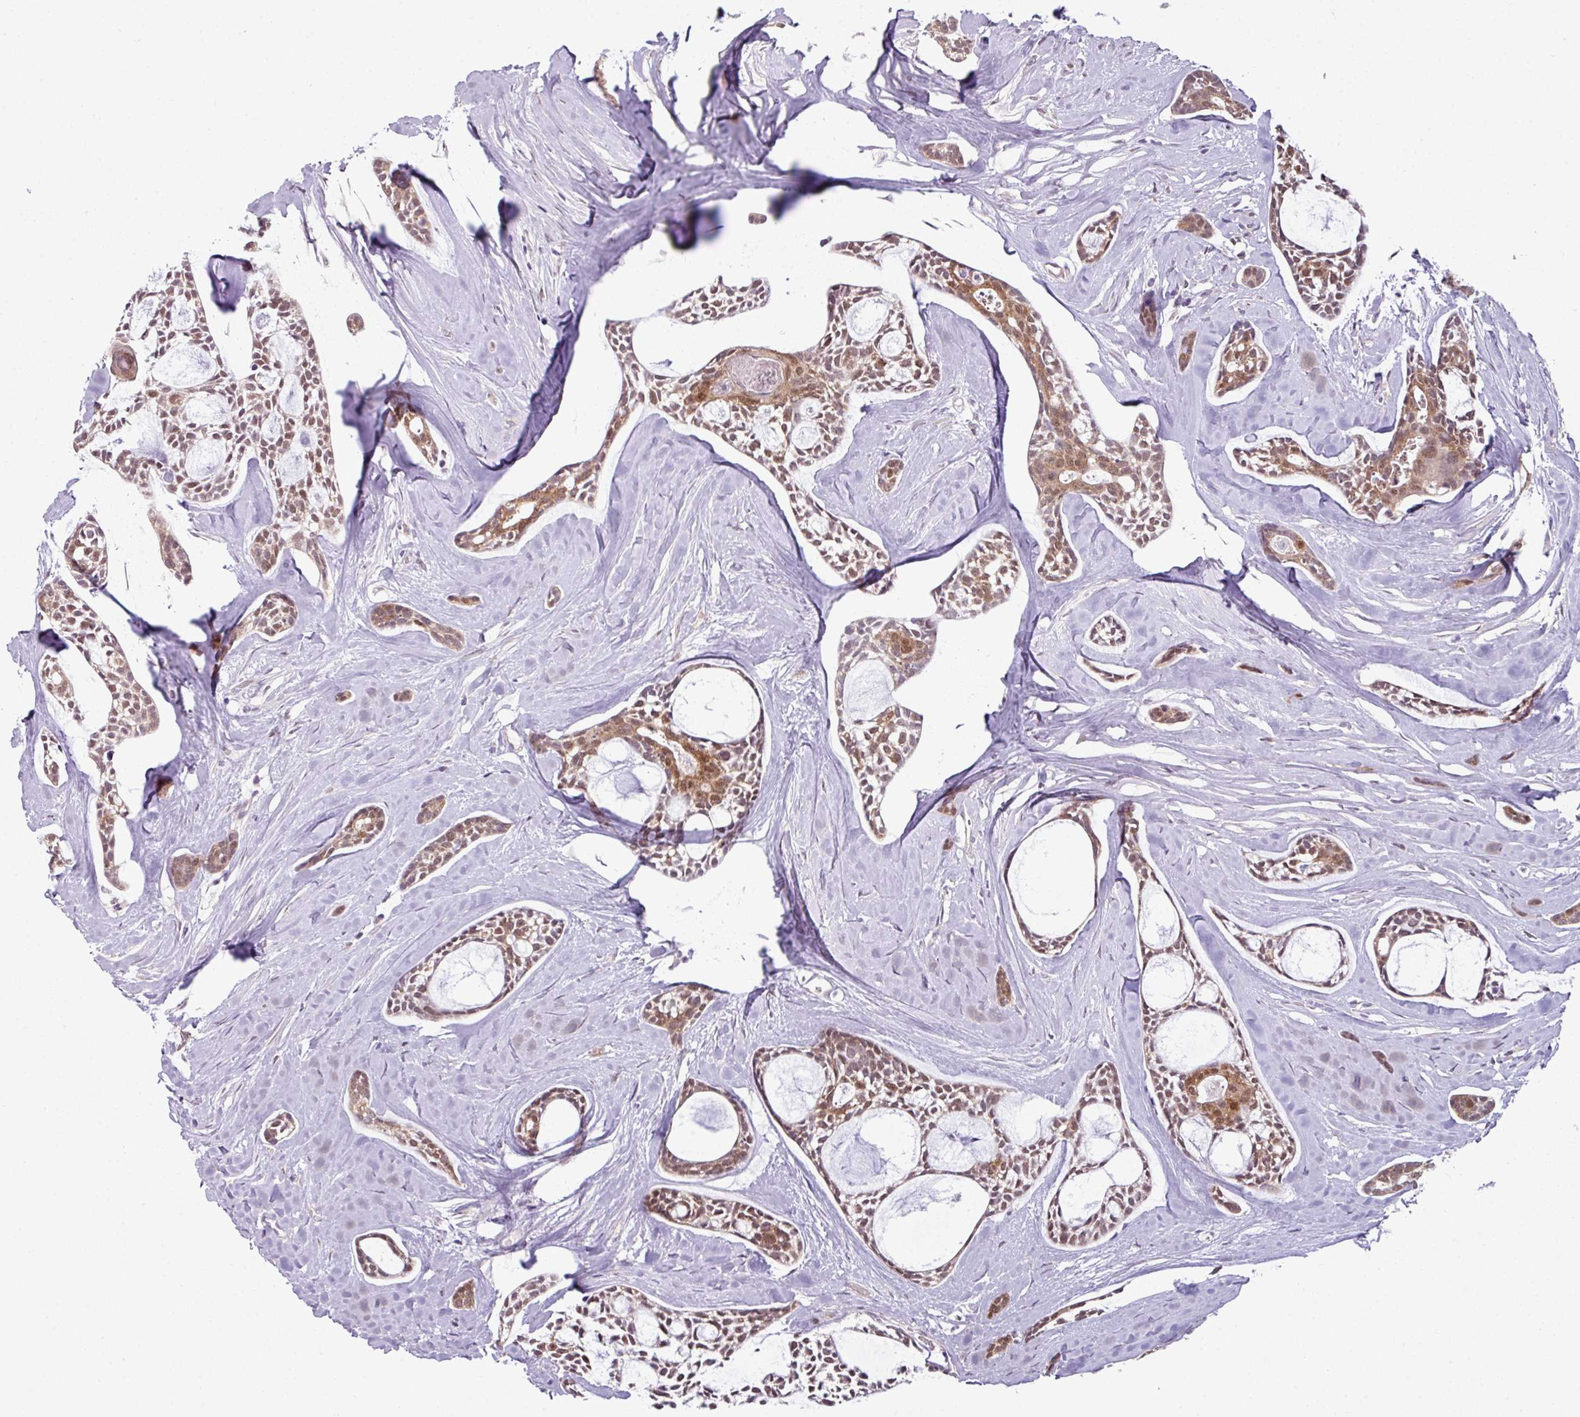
{"staining": {"intensity": "moderate", "quantity": ">75%", "location": "cytoplasmic/membranous,nuclear"}, "tissue": "head and neck cancer", "cell_type": "Tumor cells", "image_type": "cancer", "snomed": [{"axis": "morphology", "description": "Adenocarcinoma, NOS"}, {"axis": "topography", "description": "Subcutis"}, {"axis": "topography", "description": "Head-Neck"}], "caption": "A high-resolution photomicrograph shows IHC staining of adenocarcinoma (head and neck), which shows moderate cytoplasmic/membranous and nuclear expression in about >75% of tumor cells.", "gene": "TTLL12", "patient": {"sex": "female", "age": 73}}